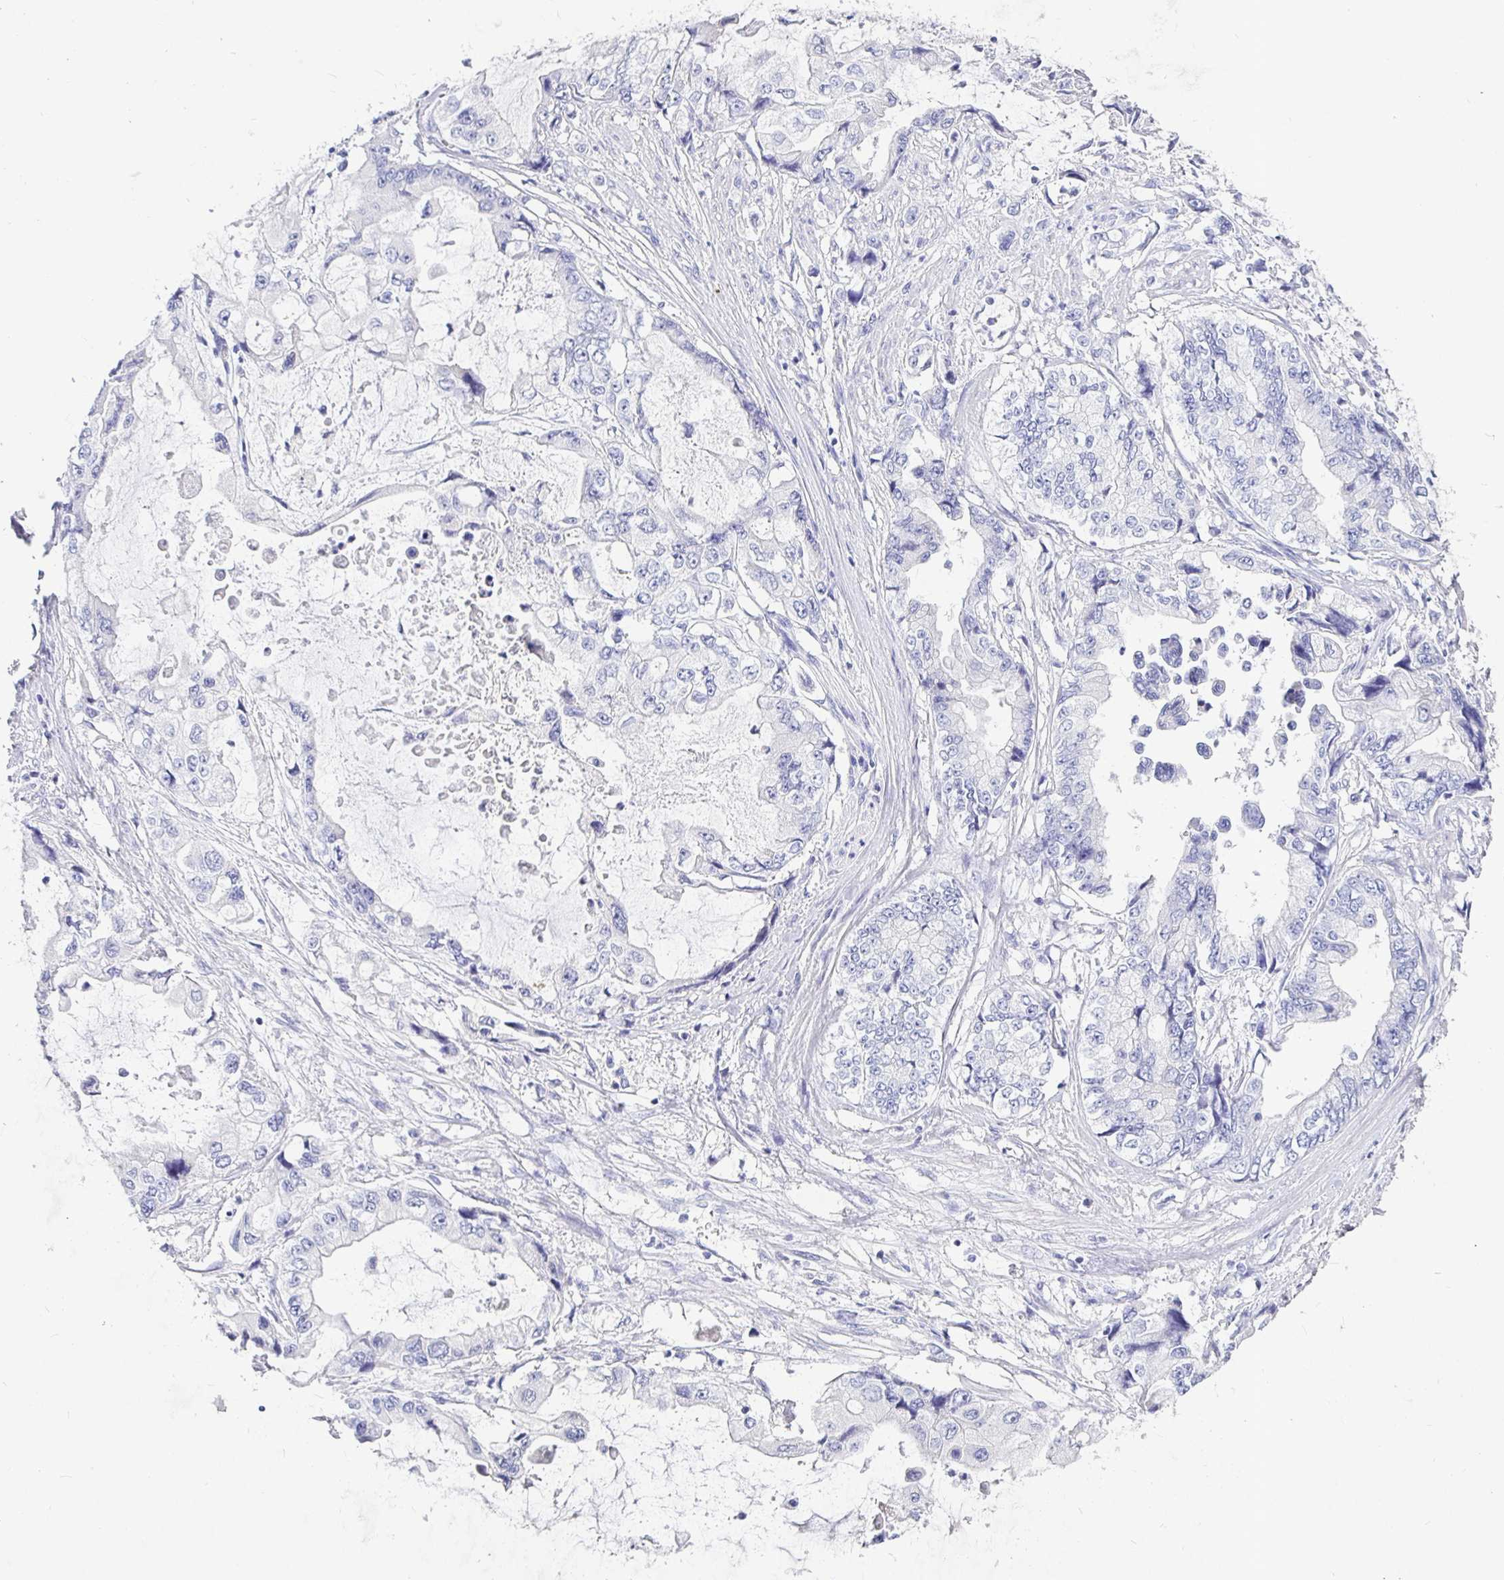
{"staining": {"intensity": "negative", "quantity": "none", "location": "none"}, "tissue": "stomach cancer", "cell_type": "Tumor cells", "image_type": "cancer", "snomed": [{"axis": "morphology", "description": "Adenocarcinoma, NOS"}, {"axis": "topography", "description": "Pancreas"}, {"axis": "topography", "description": "Stomach, upper"}, {"axis": "topography", "description": "Stomach"}], "caption": "IHC photomicrograph of neoplastic tissue: human stomach adenocarcinoma stained with DAB (3,3'-diaminobenzidine) displays no significant protein expression in tumor cells. The staining is performed using DAB (3,3'-diaminobenzidine) brown chromogen with nuclei counter-stained in using hematoxylin.", "gene": "TPTE", "patient": {"sex": "male", "age": 77}}